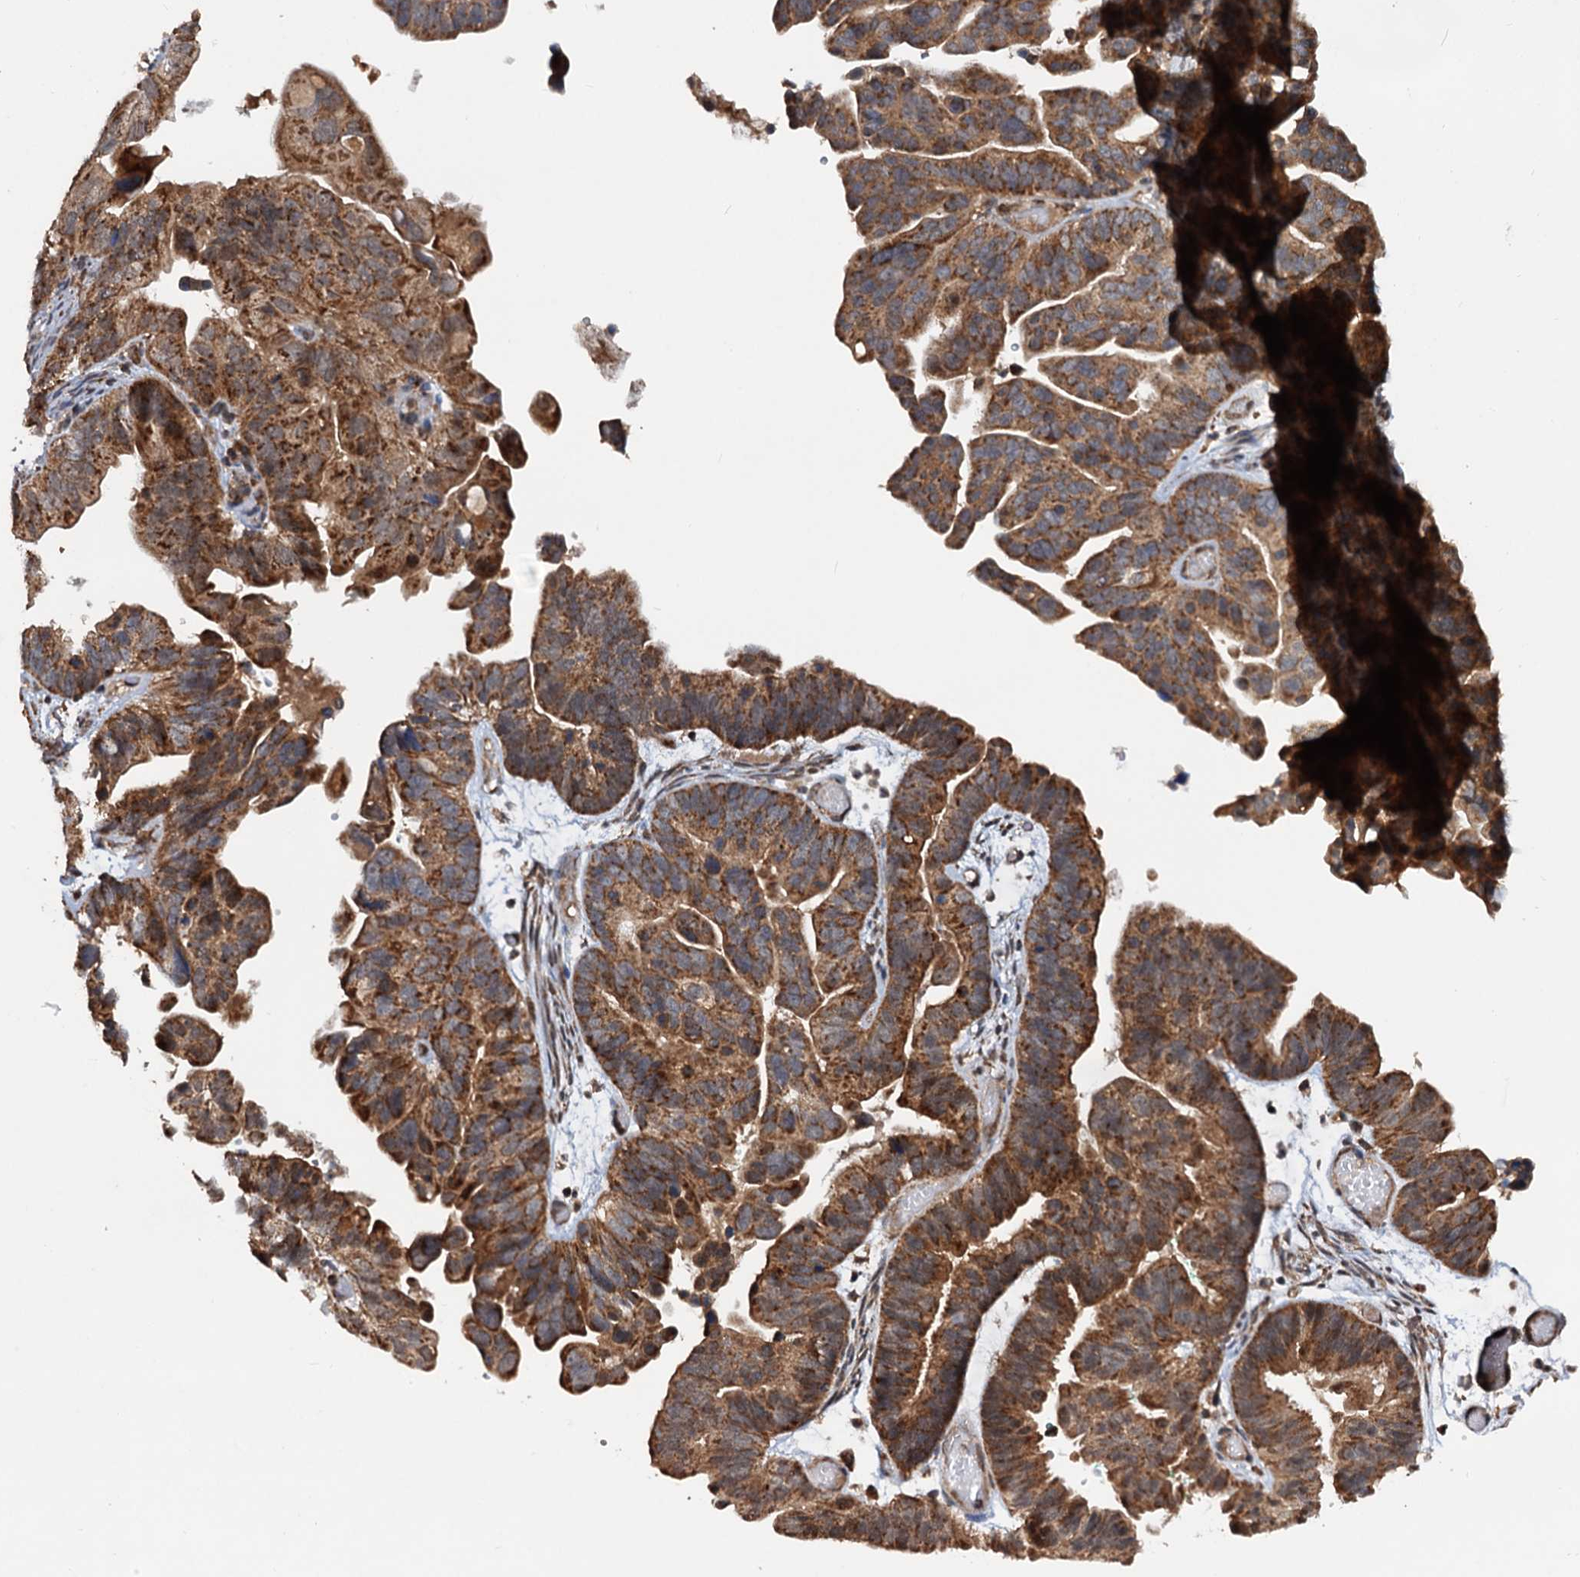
{"staining": {"intensity": "strong", "quantity": ">75%", "location": "cytoplasmic/membranous"}, "tissue": "ovarian cancer", "cell_type": "Tumor cells", "image_type": "cancer", "snomed": [{"axis": "morphology", "description": "Cystadenocarcinoma, serous, NOS"}, {"axis": "topography", "description": "Ovary"}], "caption": "Immunohistochemical staining of ovarian cancer shows high levels of strong cytoplasmic/membranous staining in about >75% of tumor cells. The staining was performed using DAB to visualize the protein expression in brown, while the nuclei were stained in blue with hematoxylin (Magnification: 20x).", "gene": "CEP76", "patient": {"sex": "female", "age": 56}}